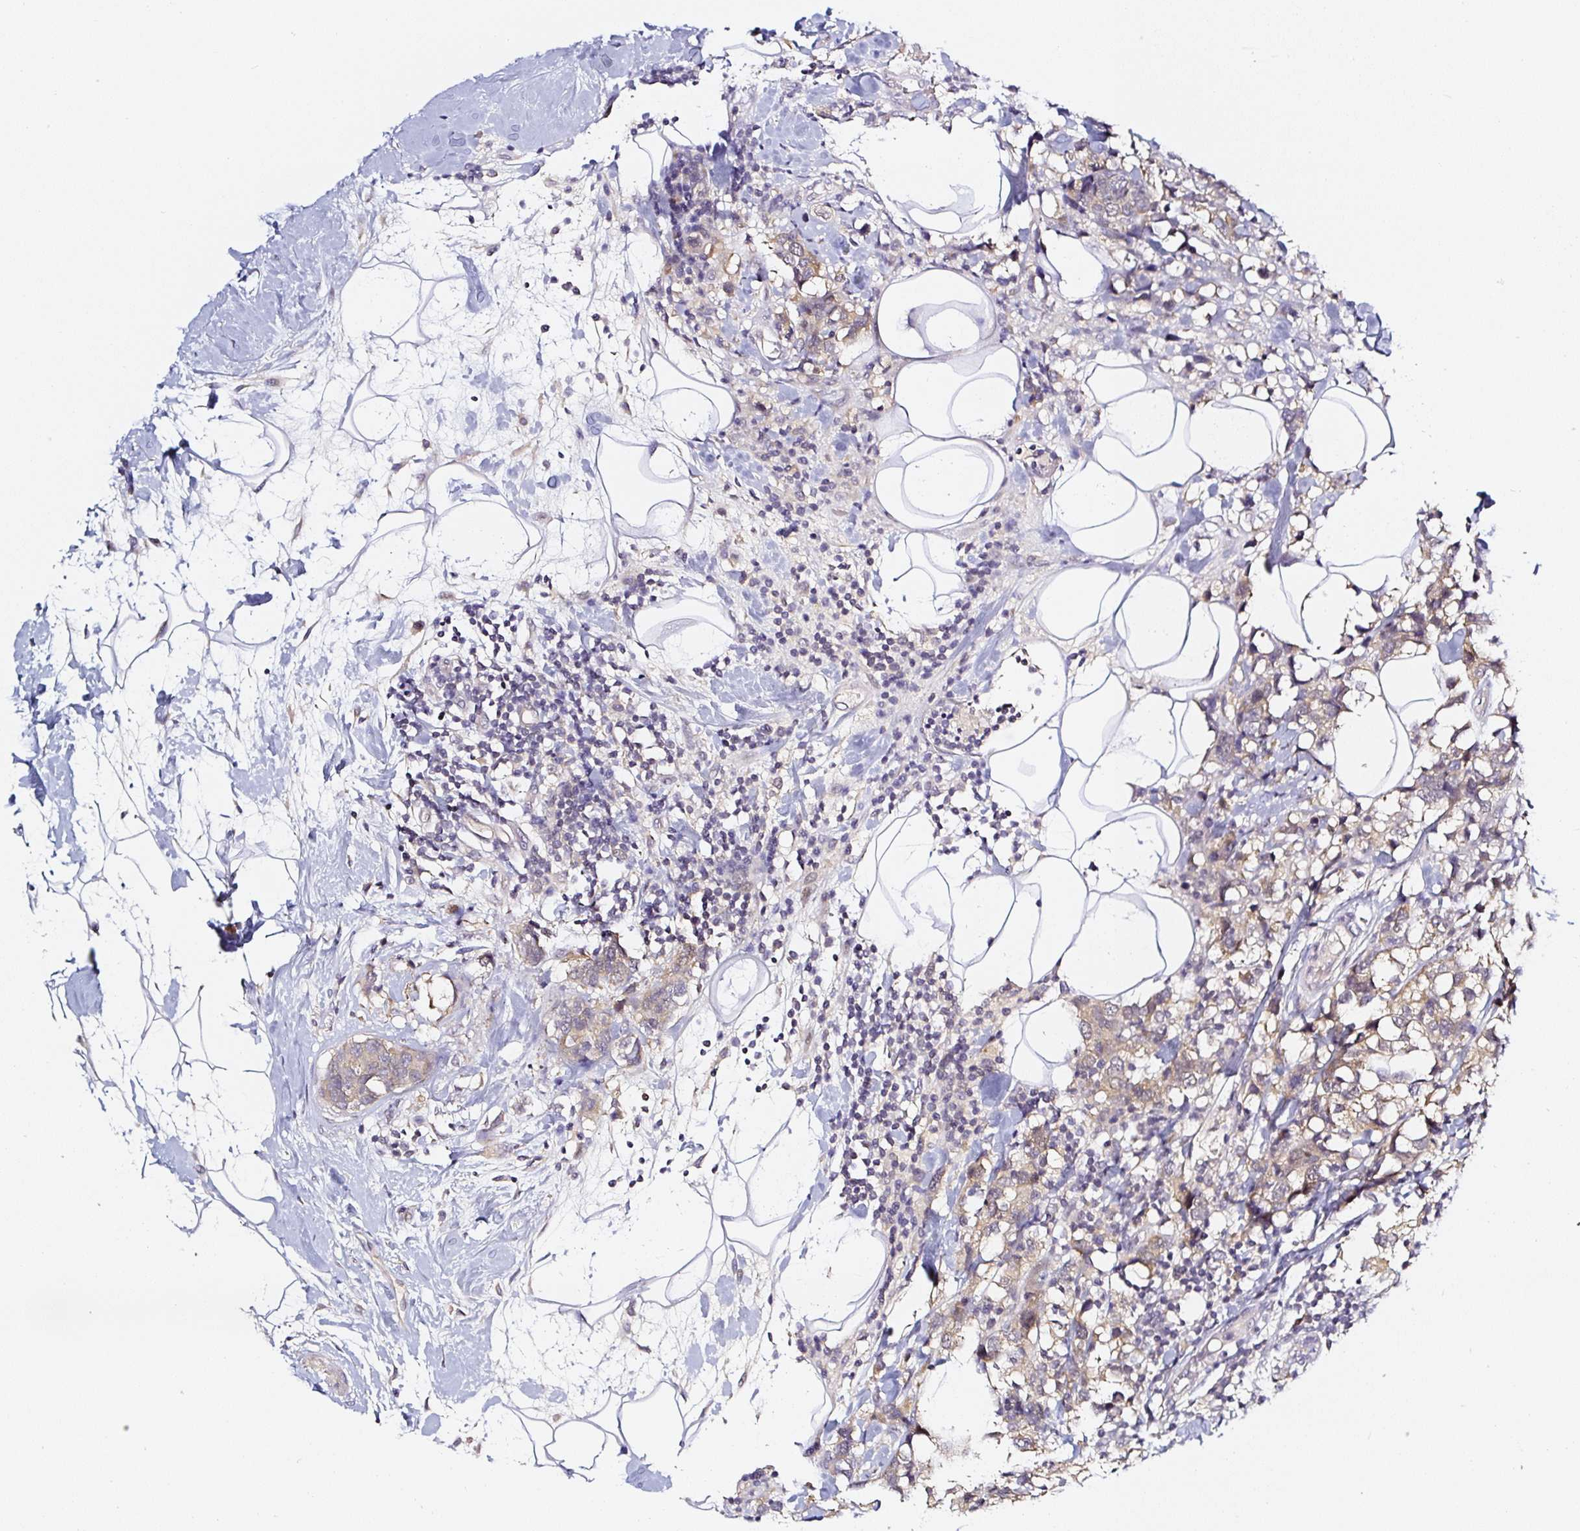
{"staining": {"intensity": "weak", "quantity": ">75%", "location": "cytoplasmic/membranous"}, "tissue": "breast cancer", "cell_type": "Tumor cells", "image_type": "cancer", "snomed": [{"axis": "morphology", "description": "Lobular carcinoma"}, {"axis": "topography", "description": "Breast"}], "caption": "High-power microscopy captured an immunohistochemistry (IHC) micrograph of lobular carcinoma (breast), revealing weak cytoplasmic/membranous positivity in about >75% of tumor cells.", "gene": "PRKAA2", "patient": {"sex": "female", "age": 59}}